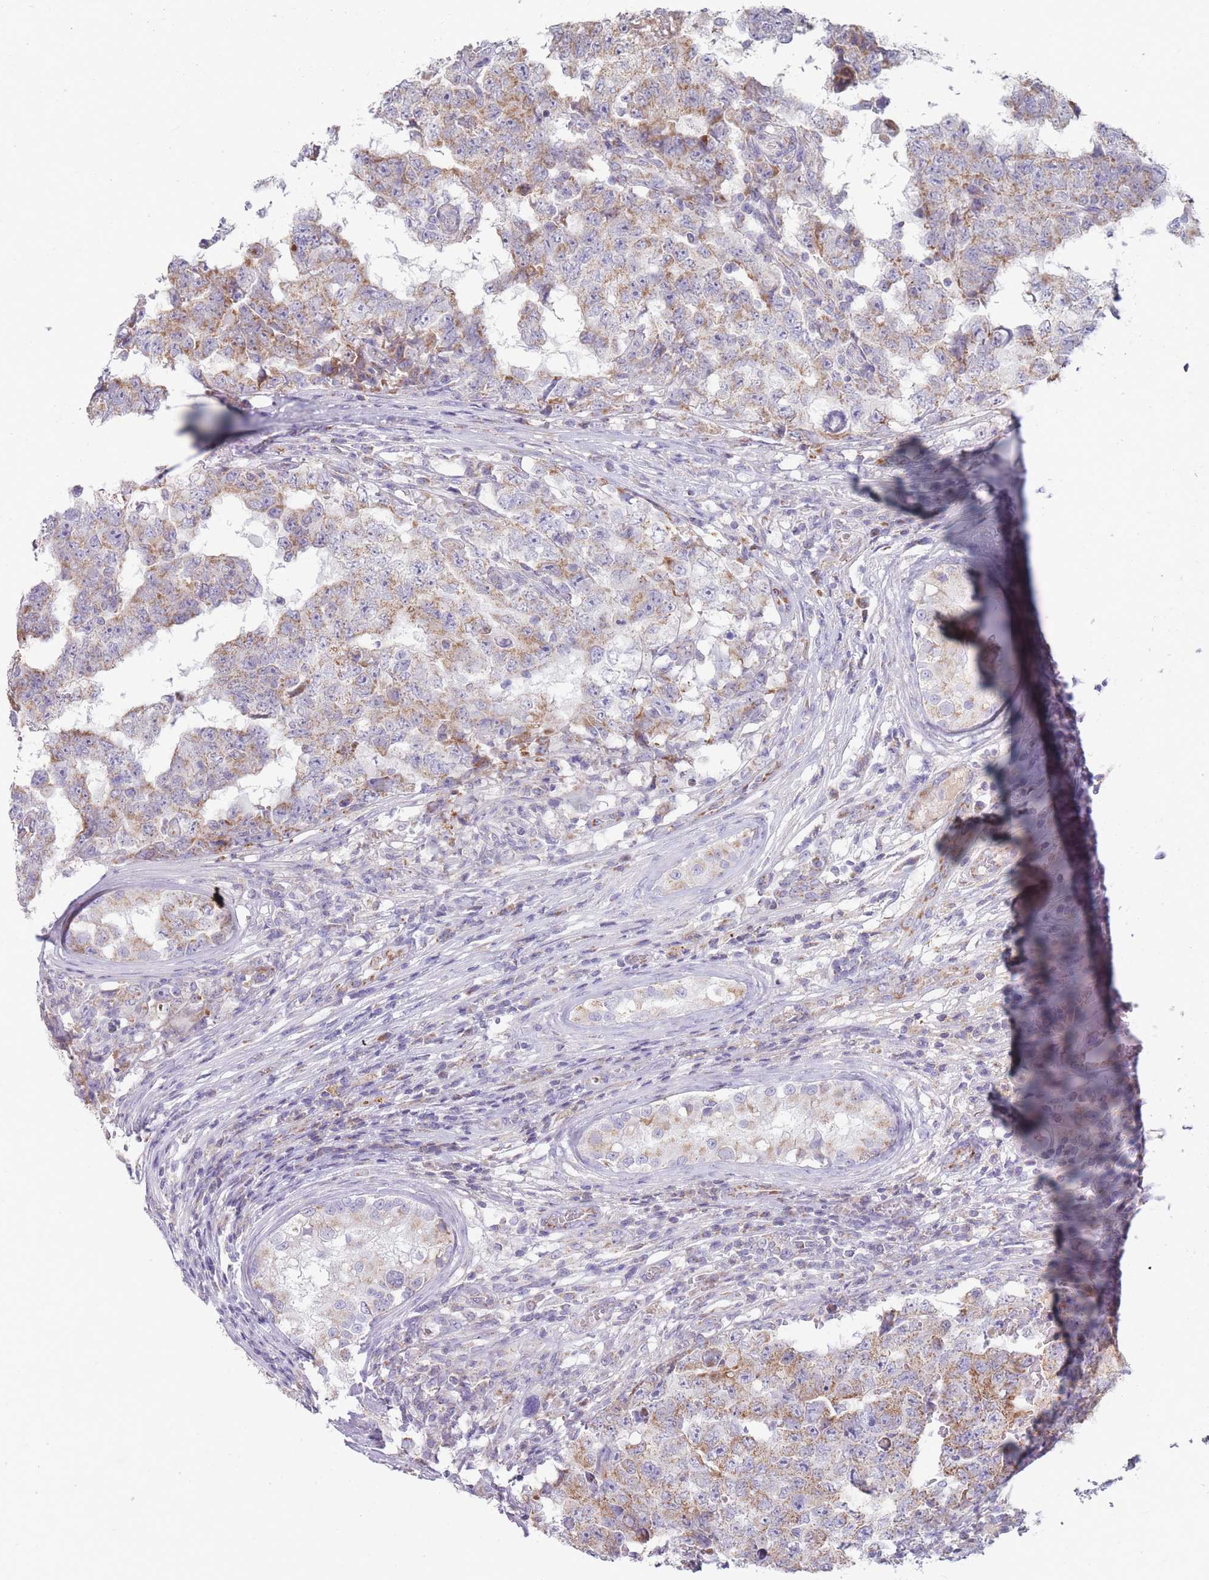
{"staining": {"intensity": "moderate", "quantity": ">75%", "location": "cytoplasmic/membranous"}, "tissue": "testis cancer", "cell_type": "Tumor cells", "image_type": "cancer", "snomed": [{"axis": "morphology", "description": "Carcinoma, Embryonal, NOS"}, {"axis": "topography", "description": "Testis"}], "caption": "Moderate cytoplasmic/membranous staining for a protein is identified in about >75% of tumor cells of embryonal carcinoma (testis) using immunohistochemistry.", "gene": "MRPS14", "patient": {"sex": "male", "age": 25}}